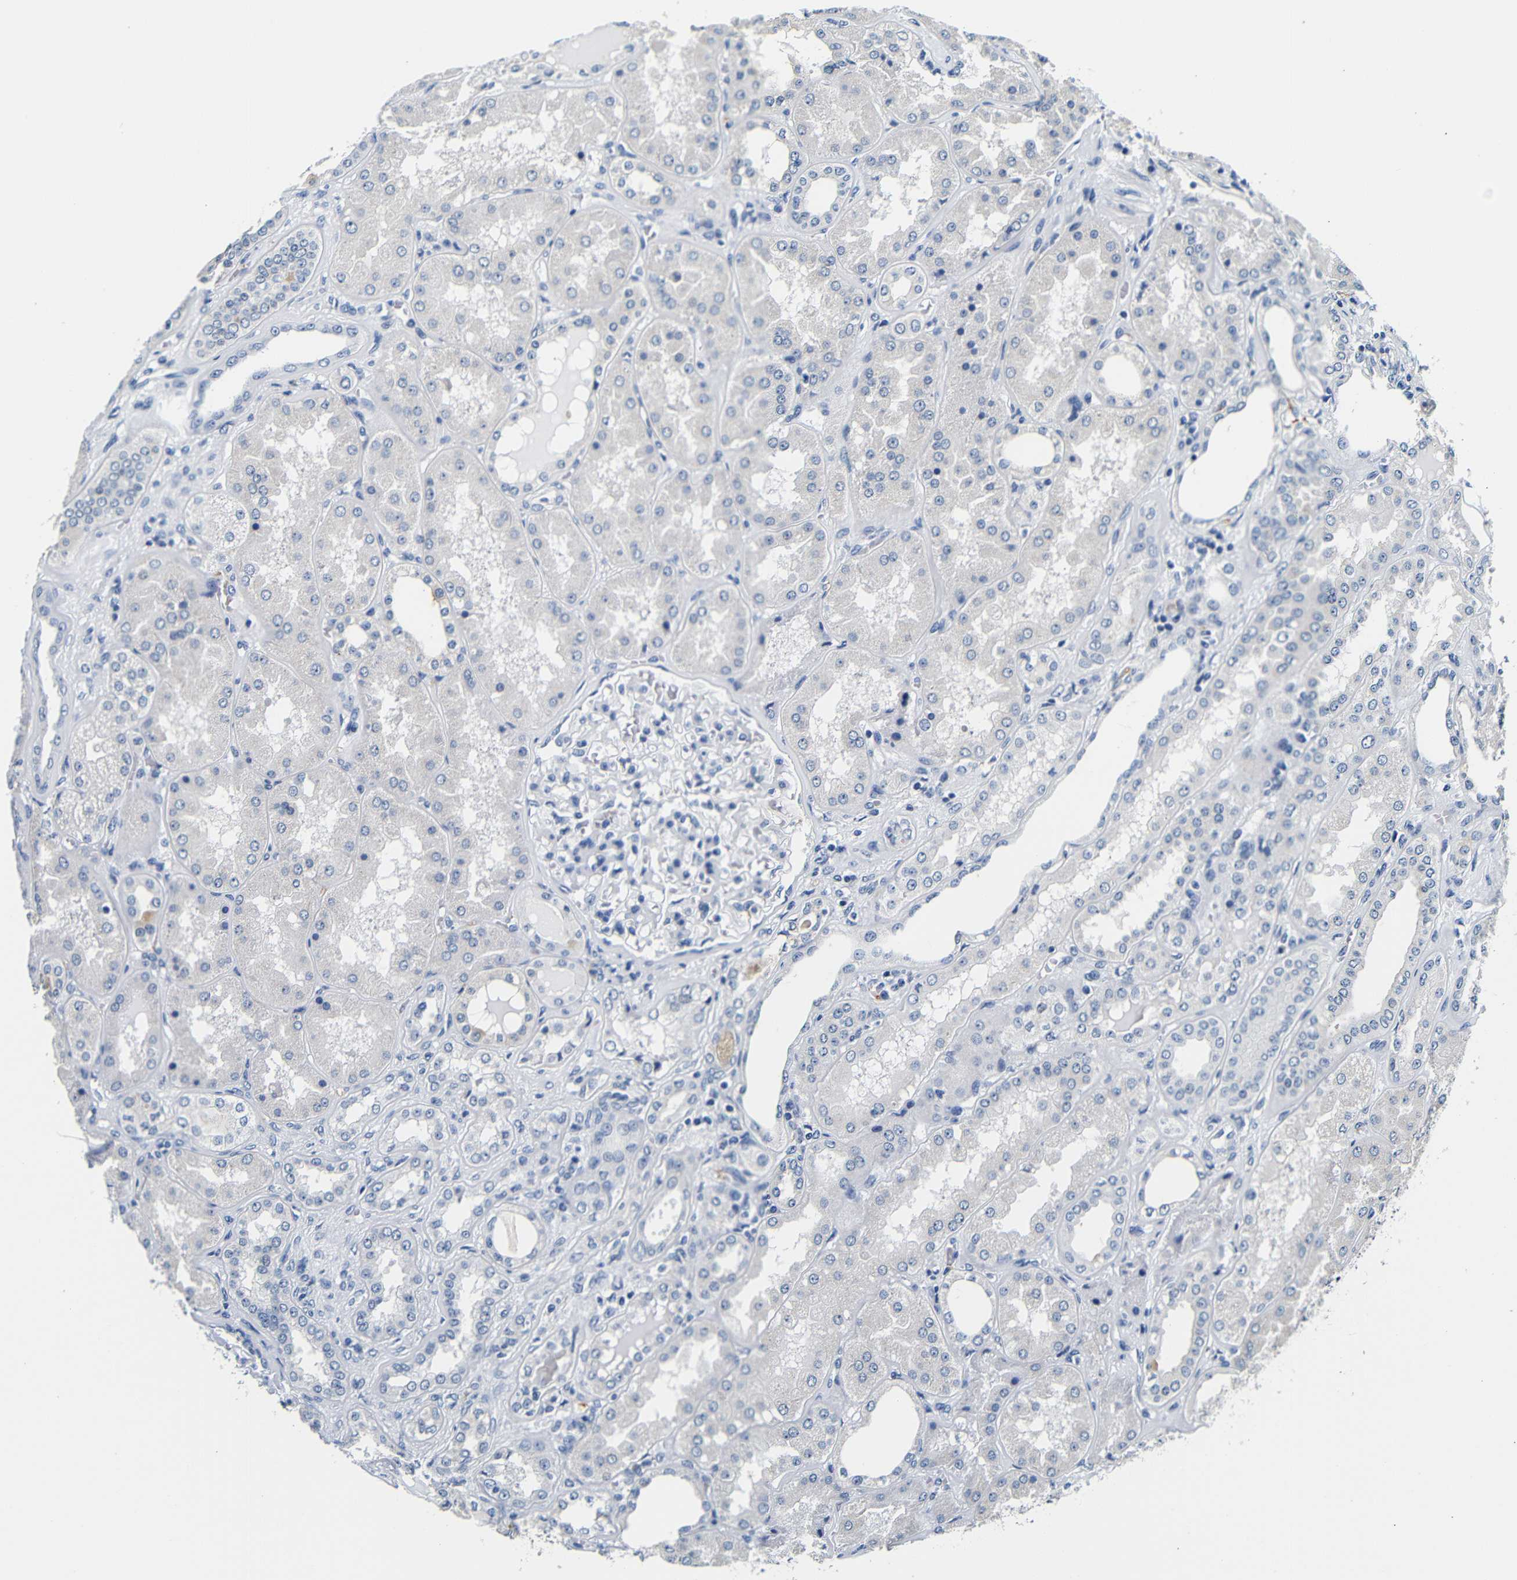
{"staining": {"intensity": "negative", "quantity": "none", "location": "none"}, "tissue": "kidney", "cell_type": "Cells in glomeruli", "image_type": "normal", "snomed": [{"axis": "morphology", "description": "Normal tissue, NOS"}, {"axis": "topography", "description": "Kidney"}], "caption": "Immunohistochemistry (IHC) of benign kidney exhibits no staining in cells in glomeruli. (Brightfield microscopy of DAB (3,3'-diaminobenzidine) immunohistochemistry at high magnification).", "gene": "GP1BA", "patient": {"sex": "female", "age": 56}}